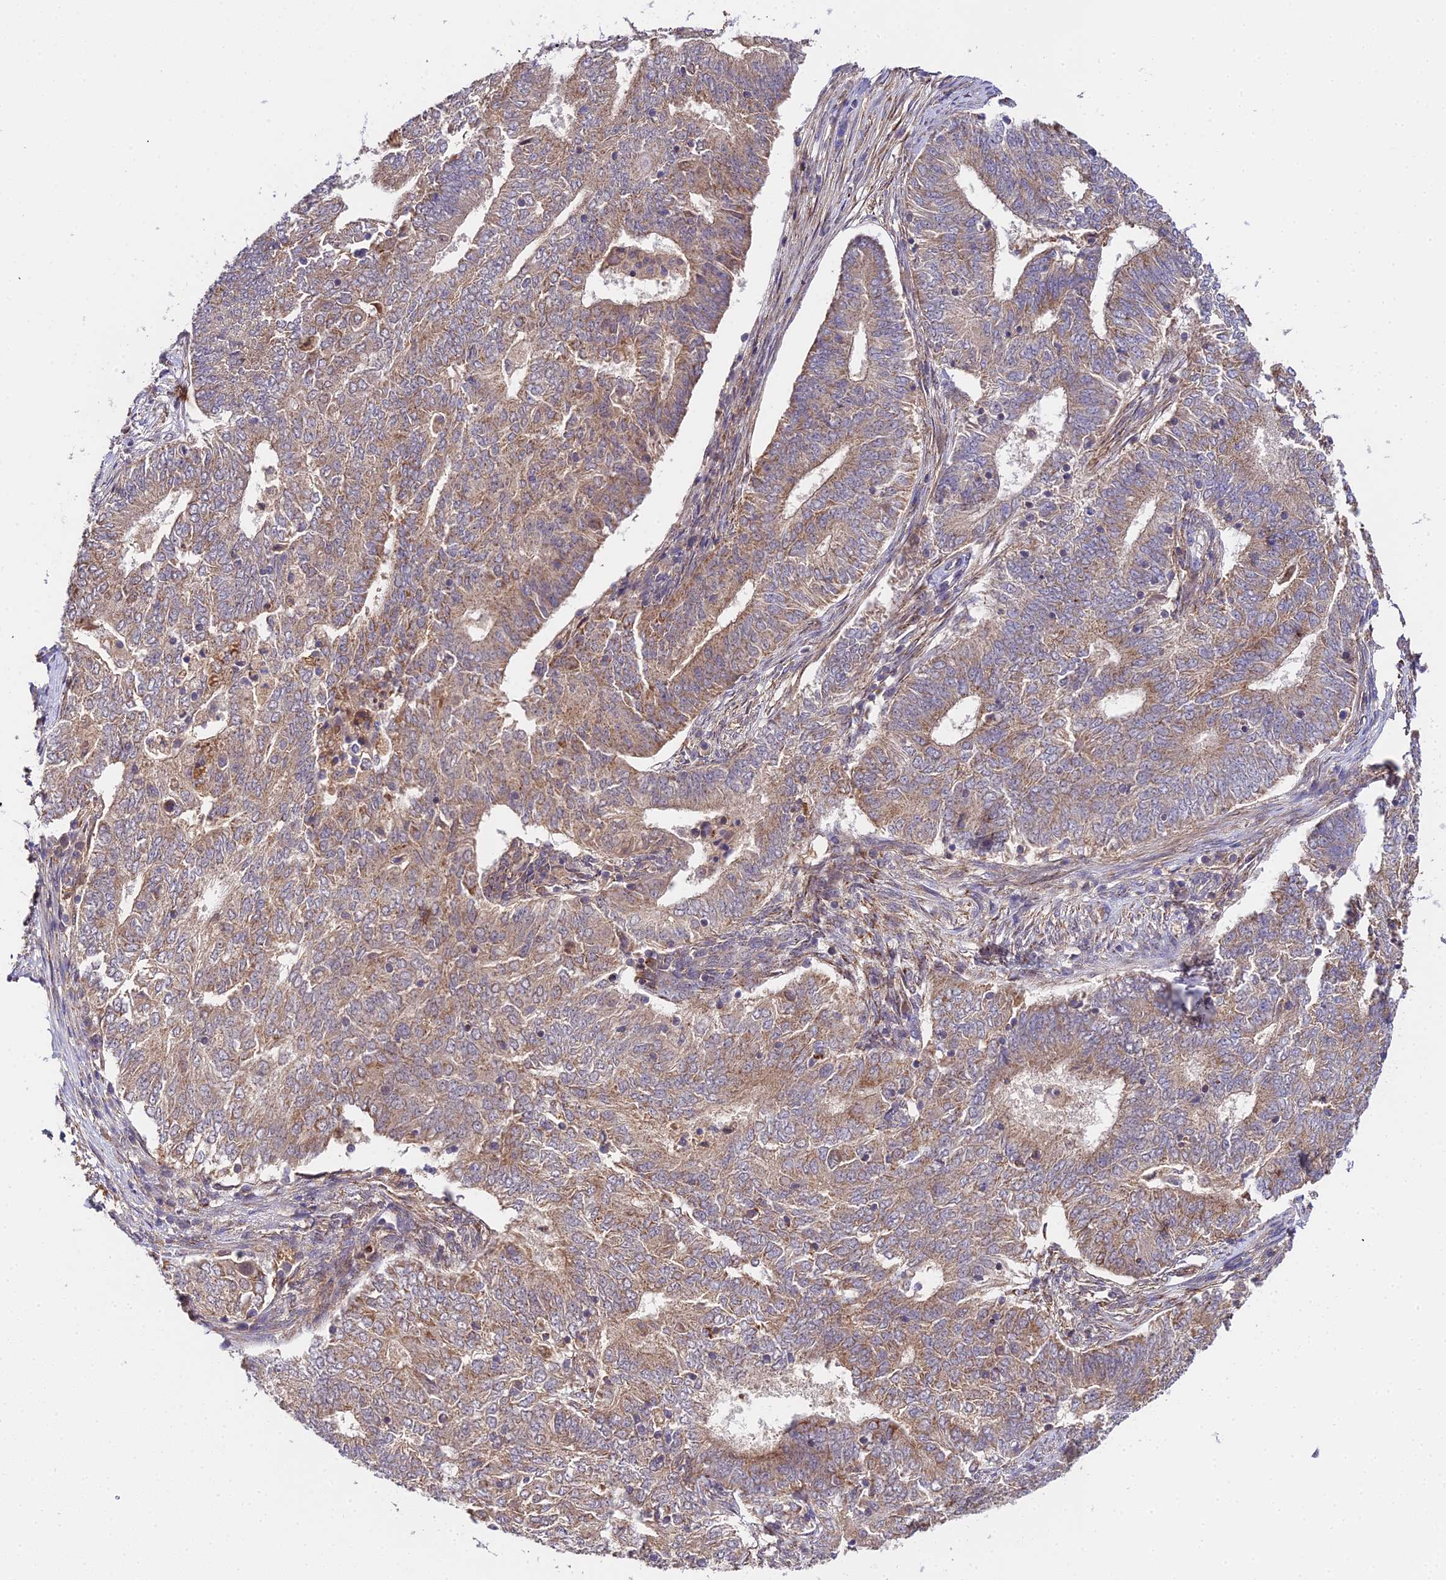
{"staining": {"intensity": "moderate", "quantity": ">75%", "location": "cytoplasmic/membranous"}, "tissue": "endometrial cancer", "cell_type": "Tumor cells", "image_type": "cancer", "snomed": [{"axis": "morphology", "description": "Adenocarcinoma, NOS"}, {"axis": "topography", "description": "Endometrium"}], "caption": "Protein analysis of endometrial cancer tissue exhibits moderate cytoplasmic/membranous positivity in about >75% of tumor cells.", "gene": "ZBED8", "patient": {"sex": "female", "age": 62}}